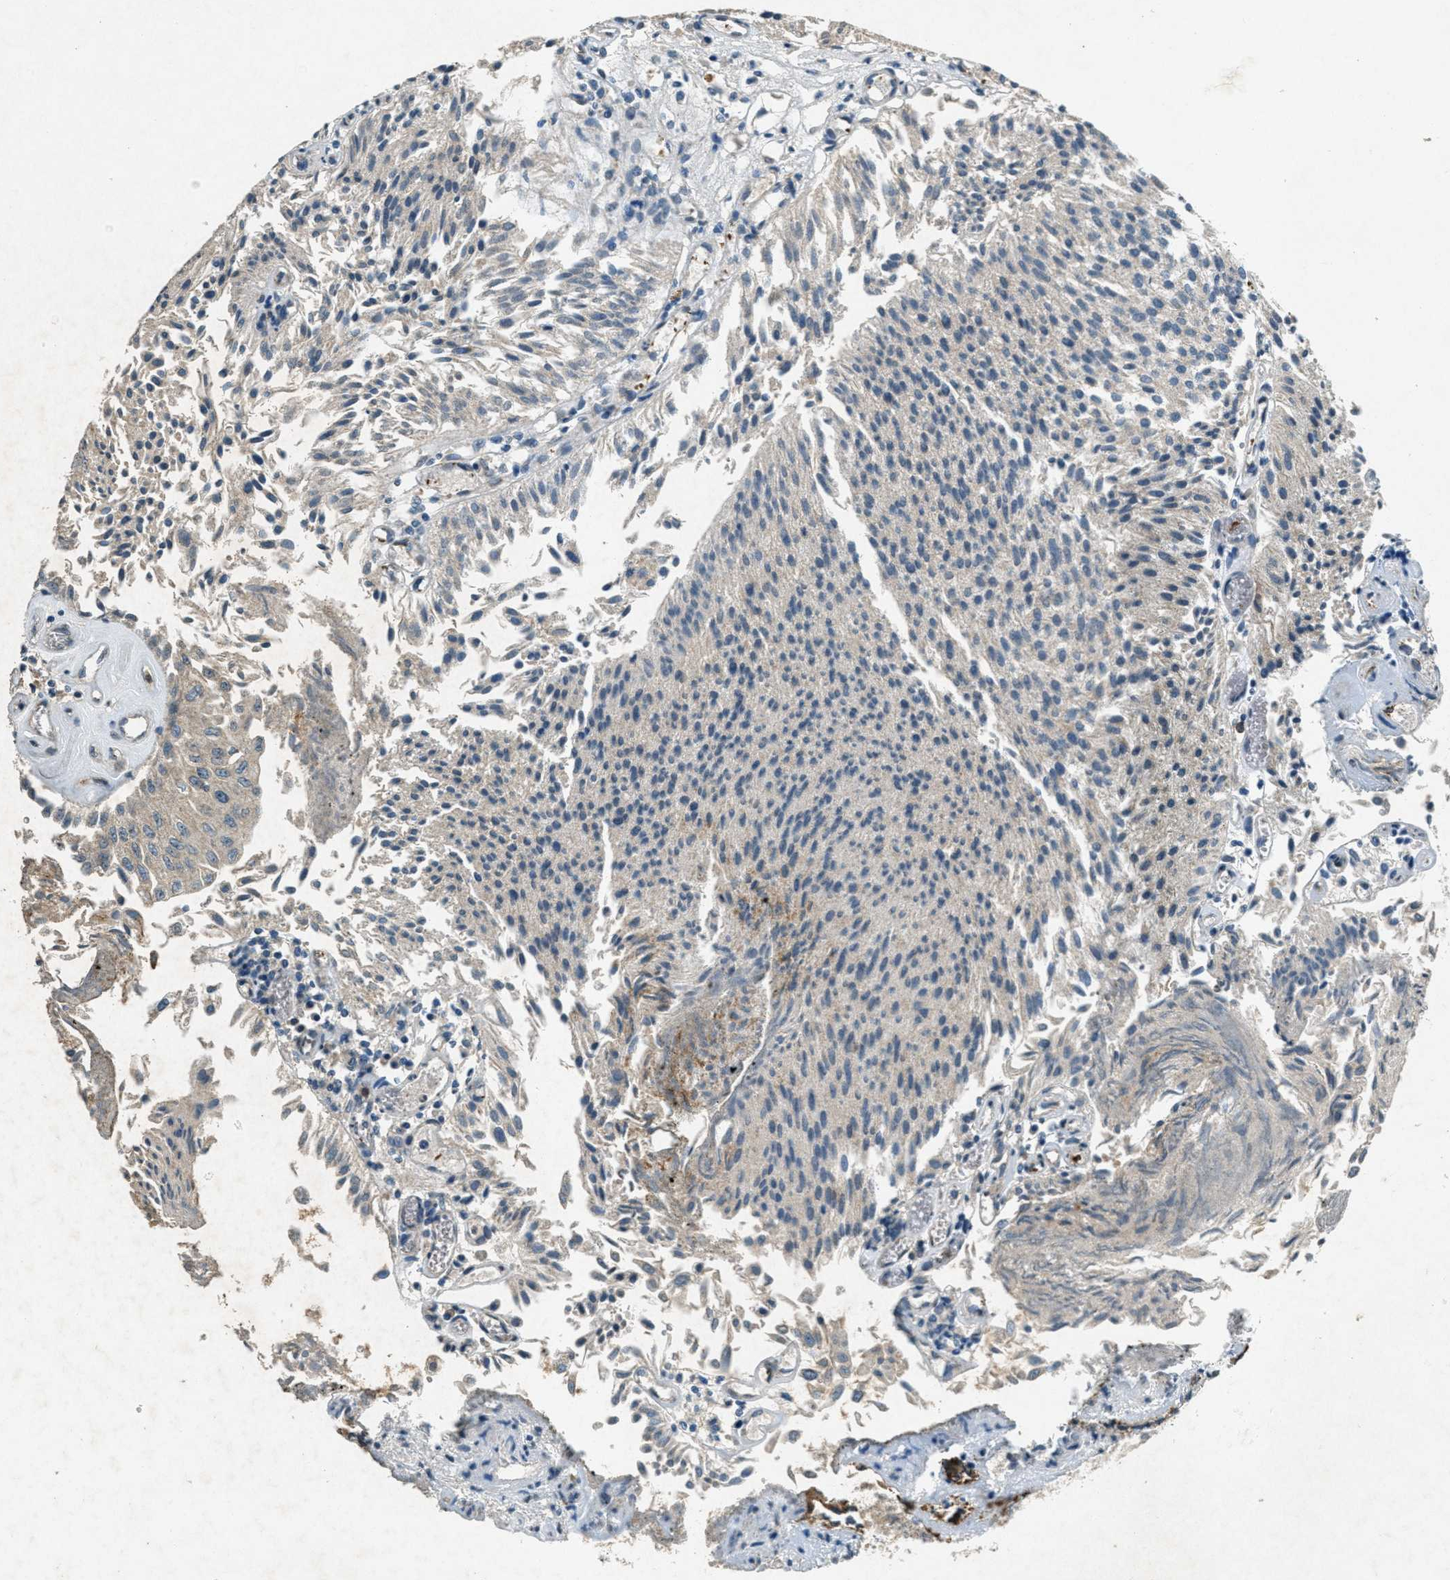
{"staining": {"intensity": "negative", "quantity": "none", "location": "none"}, "tissue": "urothelial cancer", "cell_type": "Tumor cells", "image_type": "cancer", "snomed": [{"axis": "morphology", "description": "Urothelial carcinoma, Low grade"}, {"axis": "topography", "description": "Urinary bladder"}], "caption": "An IHC image of urothelial cancer is shown. There is no staining in tumor cells of urothelial cancer. (DAB (3,3'-diaminobenzidine) IHC, high magnification).", "gene": "RAB3D", "patient": {"sex": "male", "age": 86}}